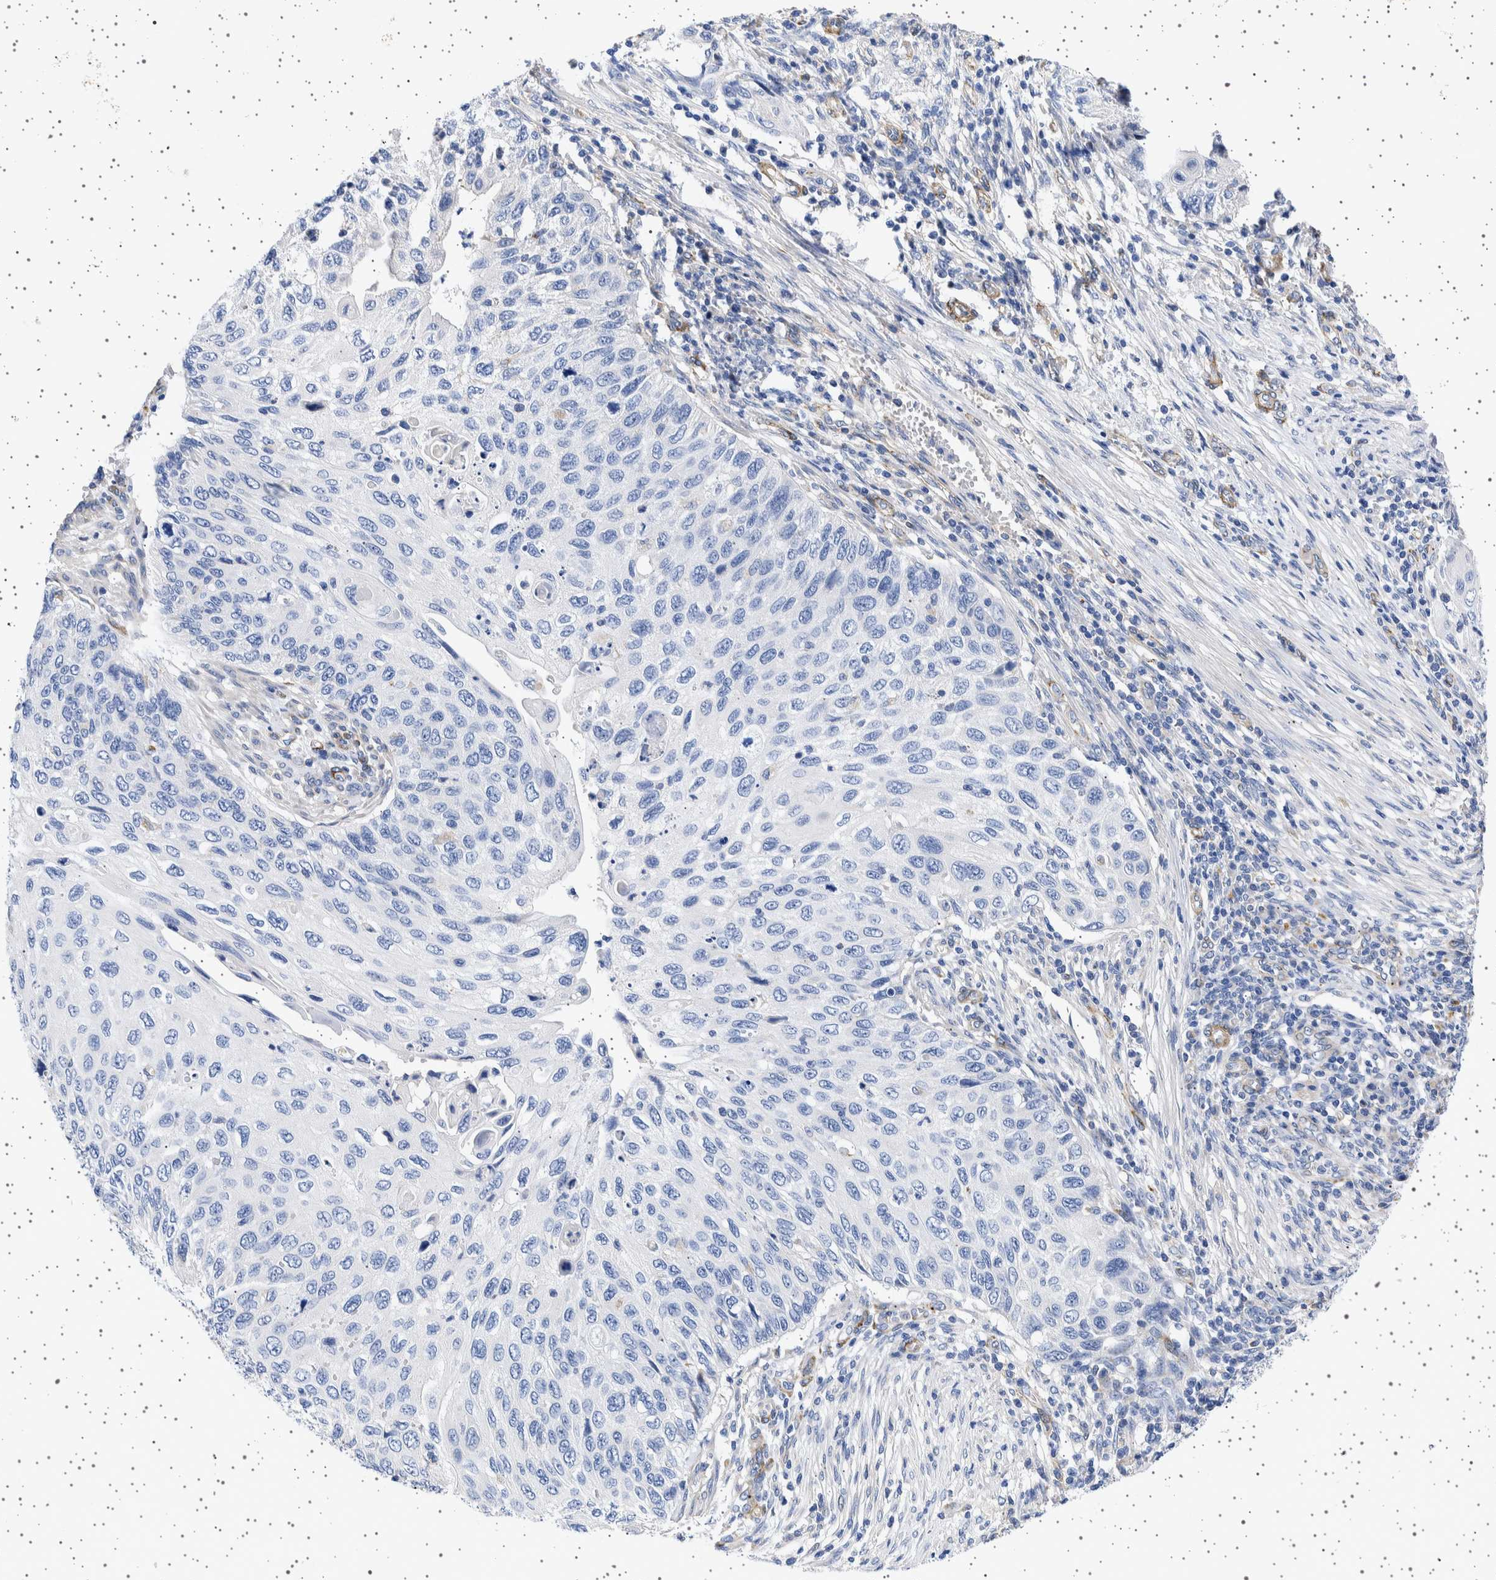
{"staining": {"intensity": "negative", "quantity": "none", "location": "none"}, "tissue": "cervical cancer", "cell_type": "Tumor cells", "image_type": "cancer", "snomed": [{"axis": "morphology", "description": "Squamous cell carcinoma, NOS"}, {"axis": "topography", "description": "Cervix"}], "caption": "Immunohistochemistry (IHC) of cervical cancer (squamous cell carcinoma) displays no staining in tumor cells.", "gene": "SEPTIN4", "patient": {"sex": "female", "age": 70}}